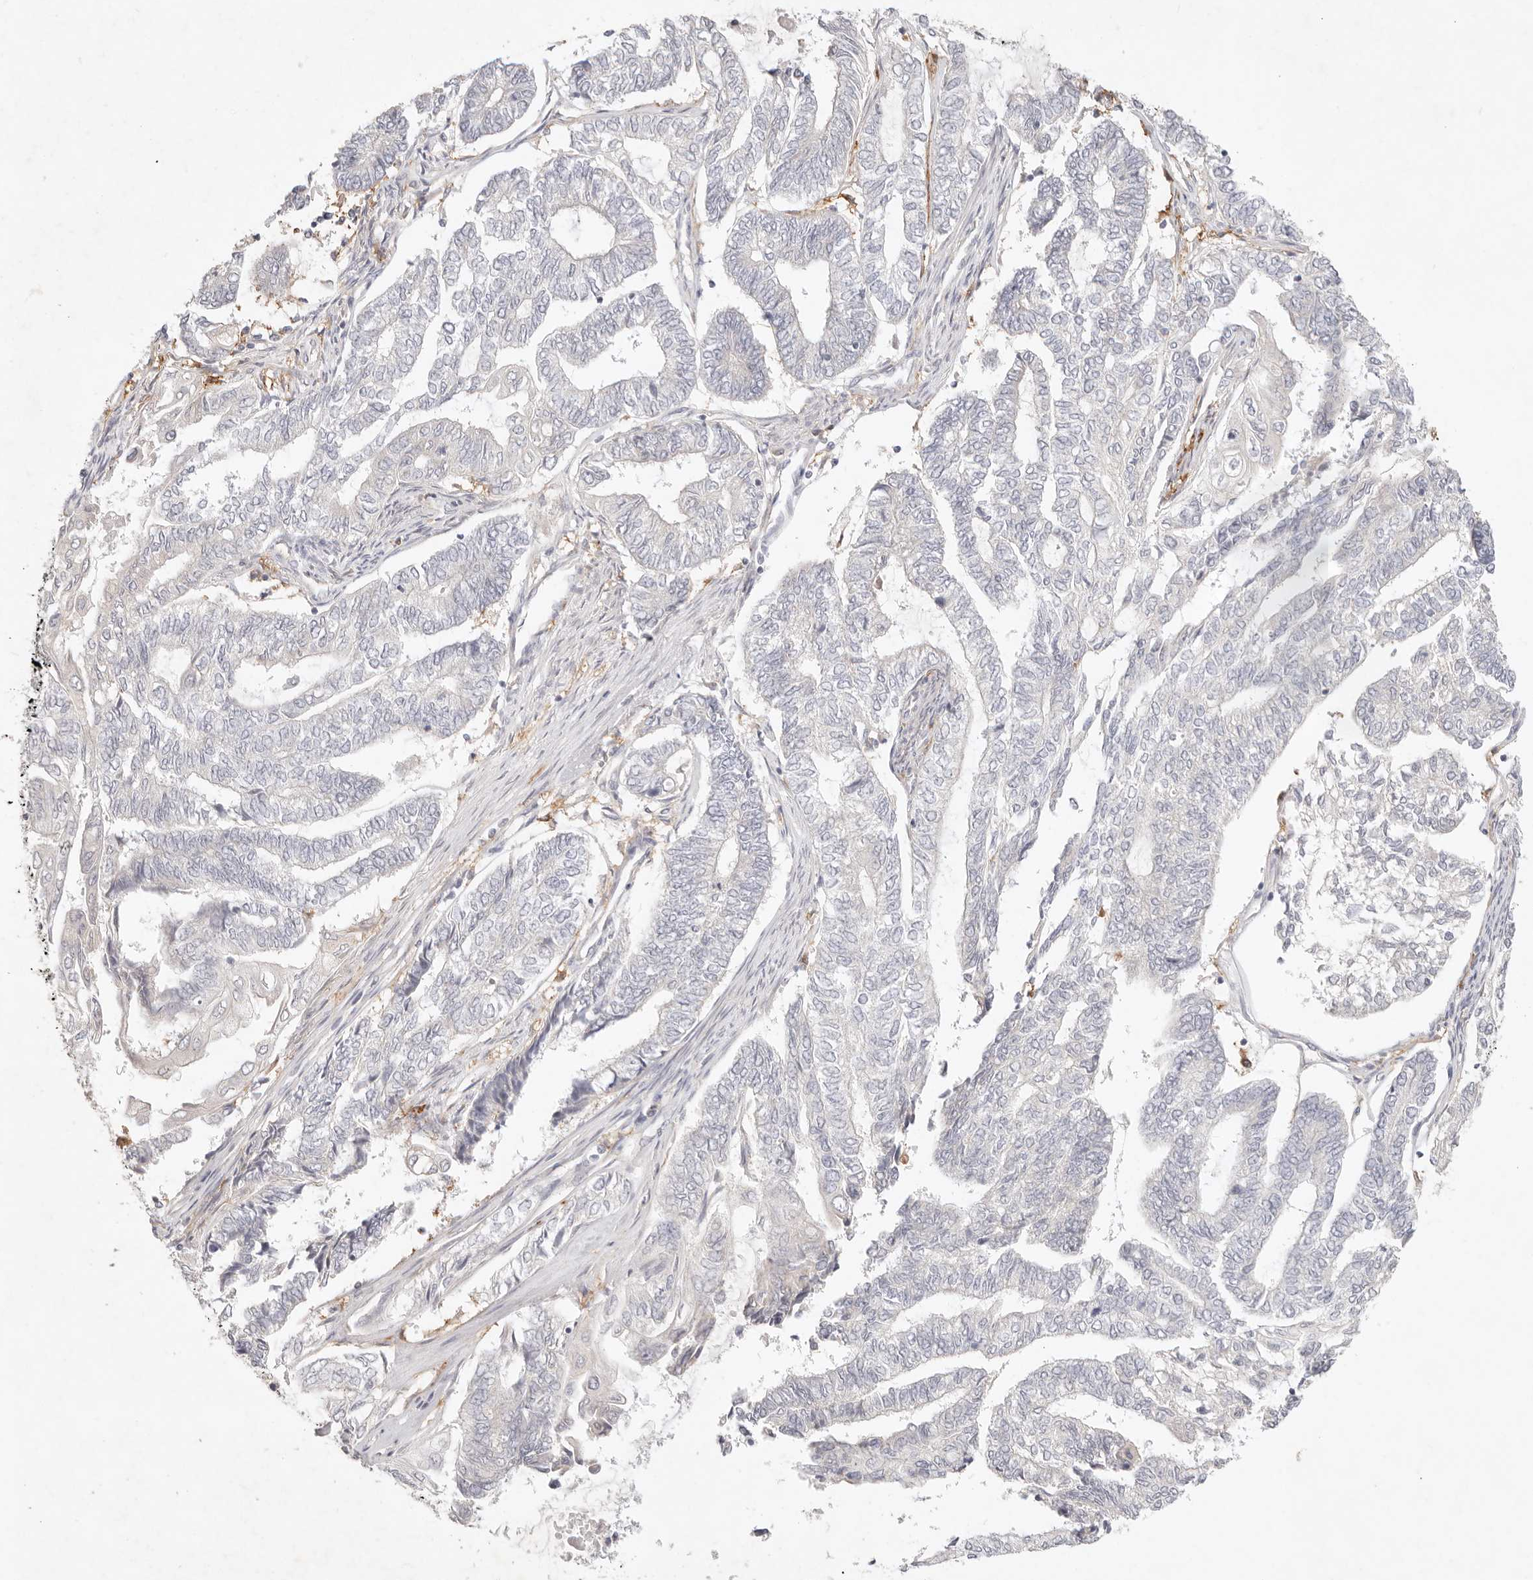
{"staining": {"intensity": "negative", "quantity": "none", "location": "none"}, "tissue": "endometrial cancer", "cell_type": "Tumor cells", "image_type": "cancer", "snomed": [{"axis": "morphology", "description": "Adenocarcinoma, NOS"}, {"axis": "topography", "description": "Uterus"}, {"axis": "topography", "description": "Endometrium"}], "caption": "Immunohistochemistry (IHC) micrograph of endometrial cancer (adenocarcinoma) stained for a protein (brown), which displays no expression in tumor cells.", "gene": "GPR84", "patient": {"sex": "female", "age": 70}}